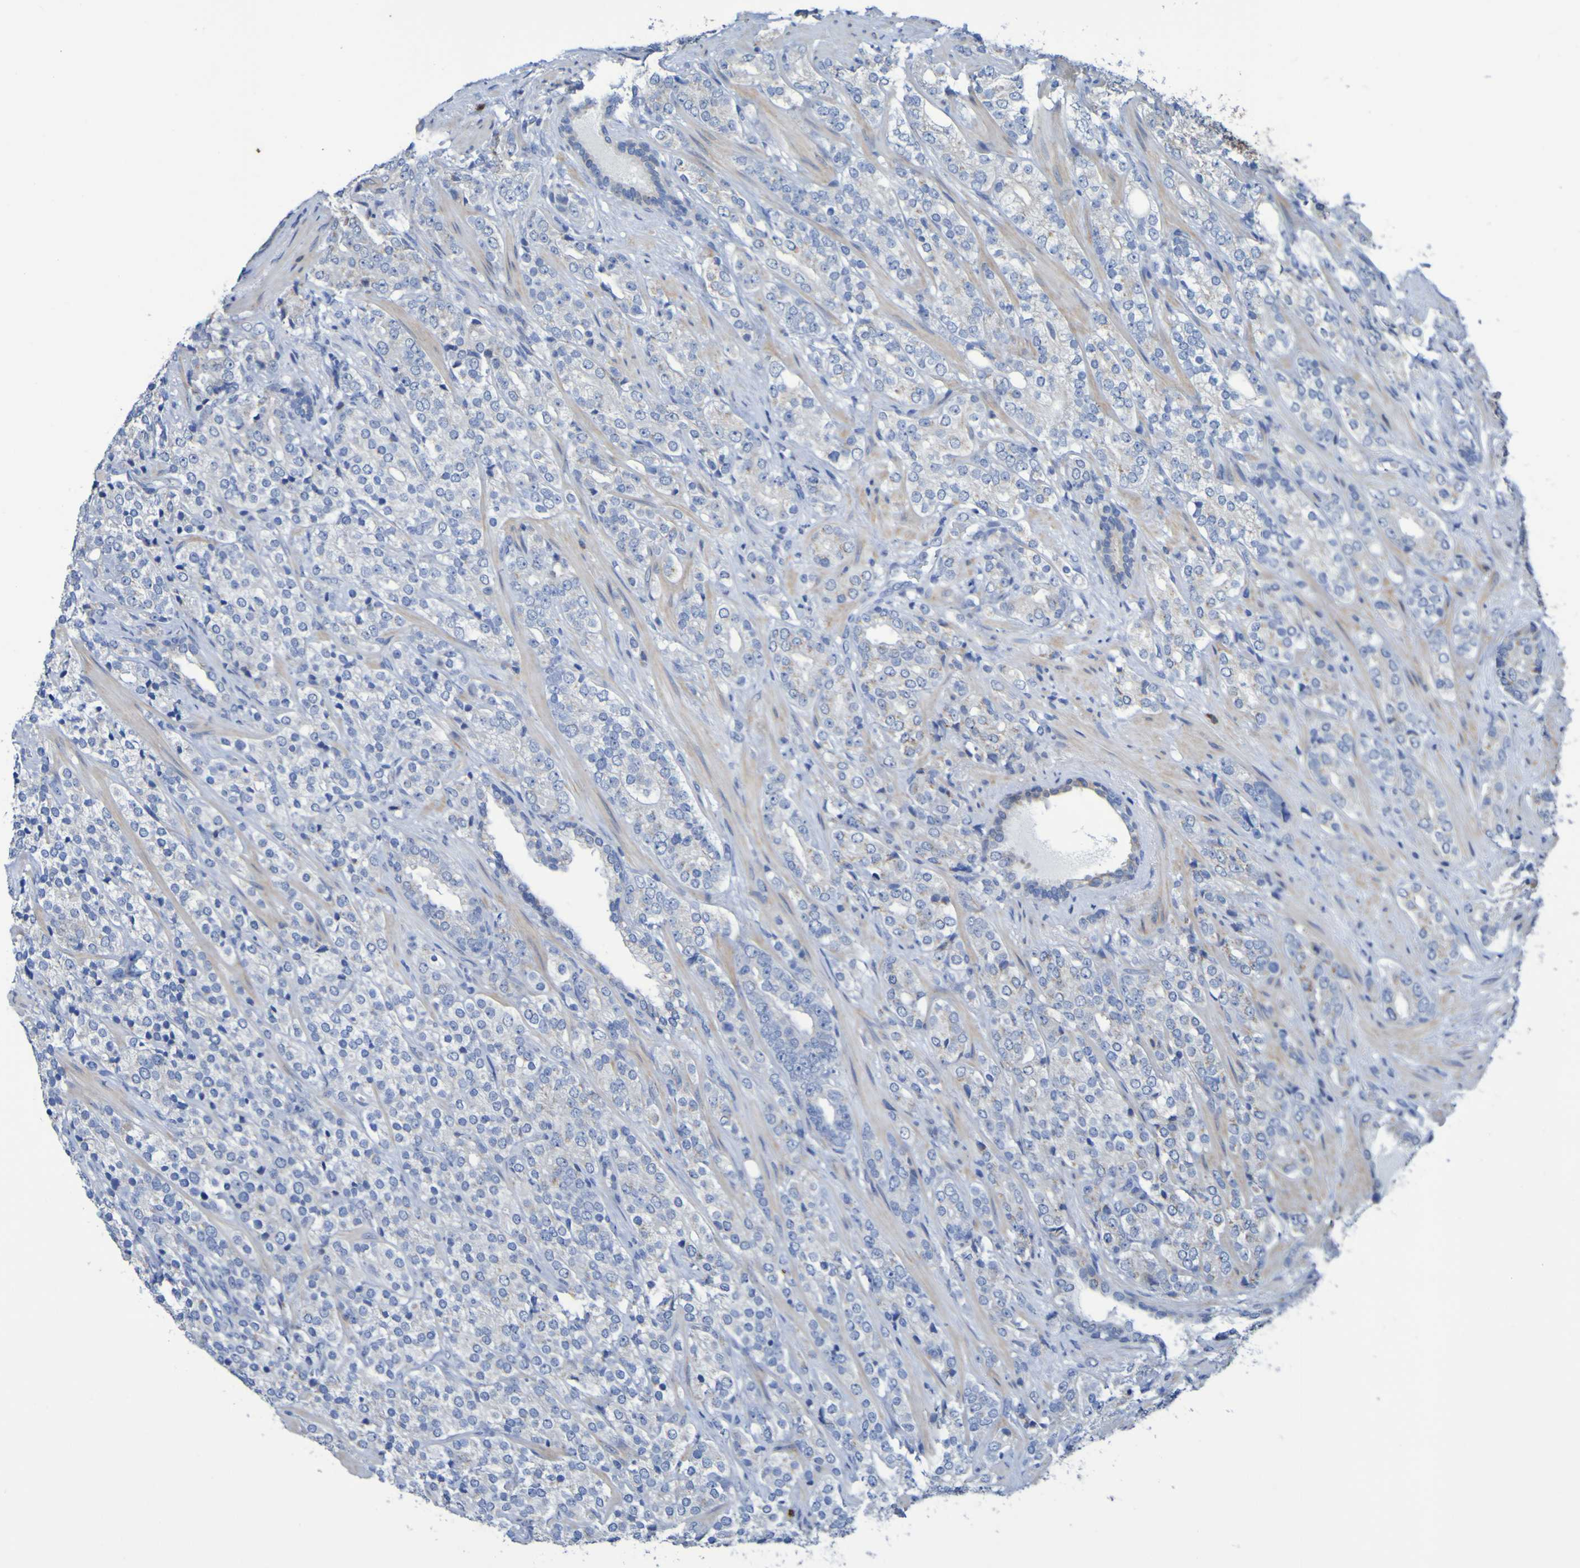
{"staining": {"intensity": "negative", "quantity": "none", "location": "none"}, "tissue": "prostate cancer", "cell_type": "Tumor cells", "image_type": "cancer", "snomed": [{"axis": "morphology", "description": "Adenocarcinoma, High grade"}, {"axis": "topography", "description": "Prostate"}], "caption": "Tumor cells show no significant staining in high-grade adenocarcinoma (prostate).", "gene": "C11orf24", "patient": {"sex": "male", "age": 71}}